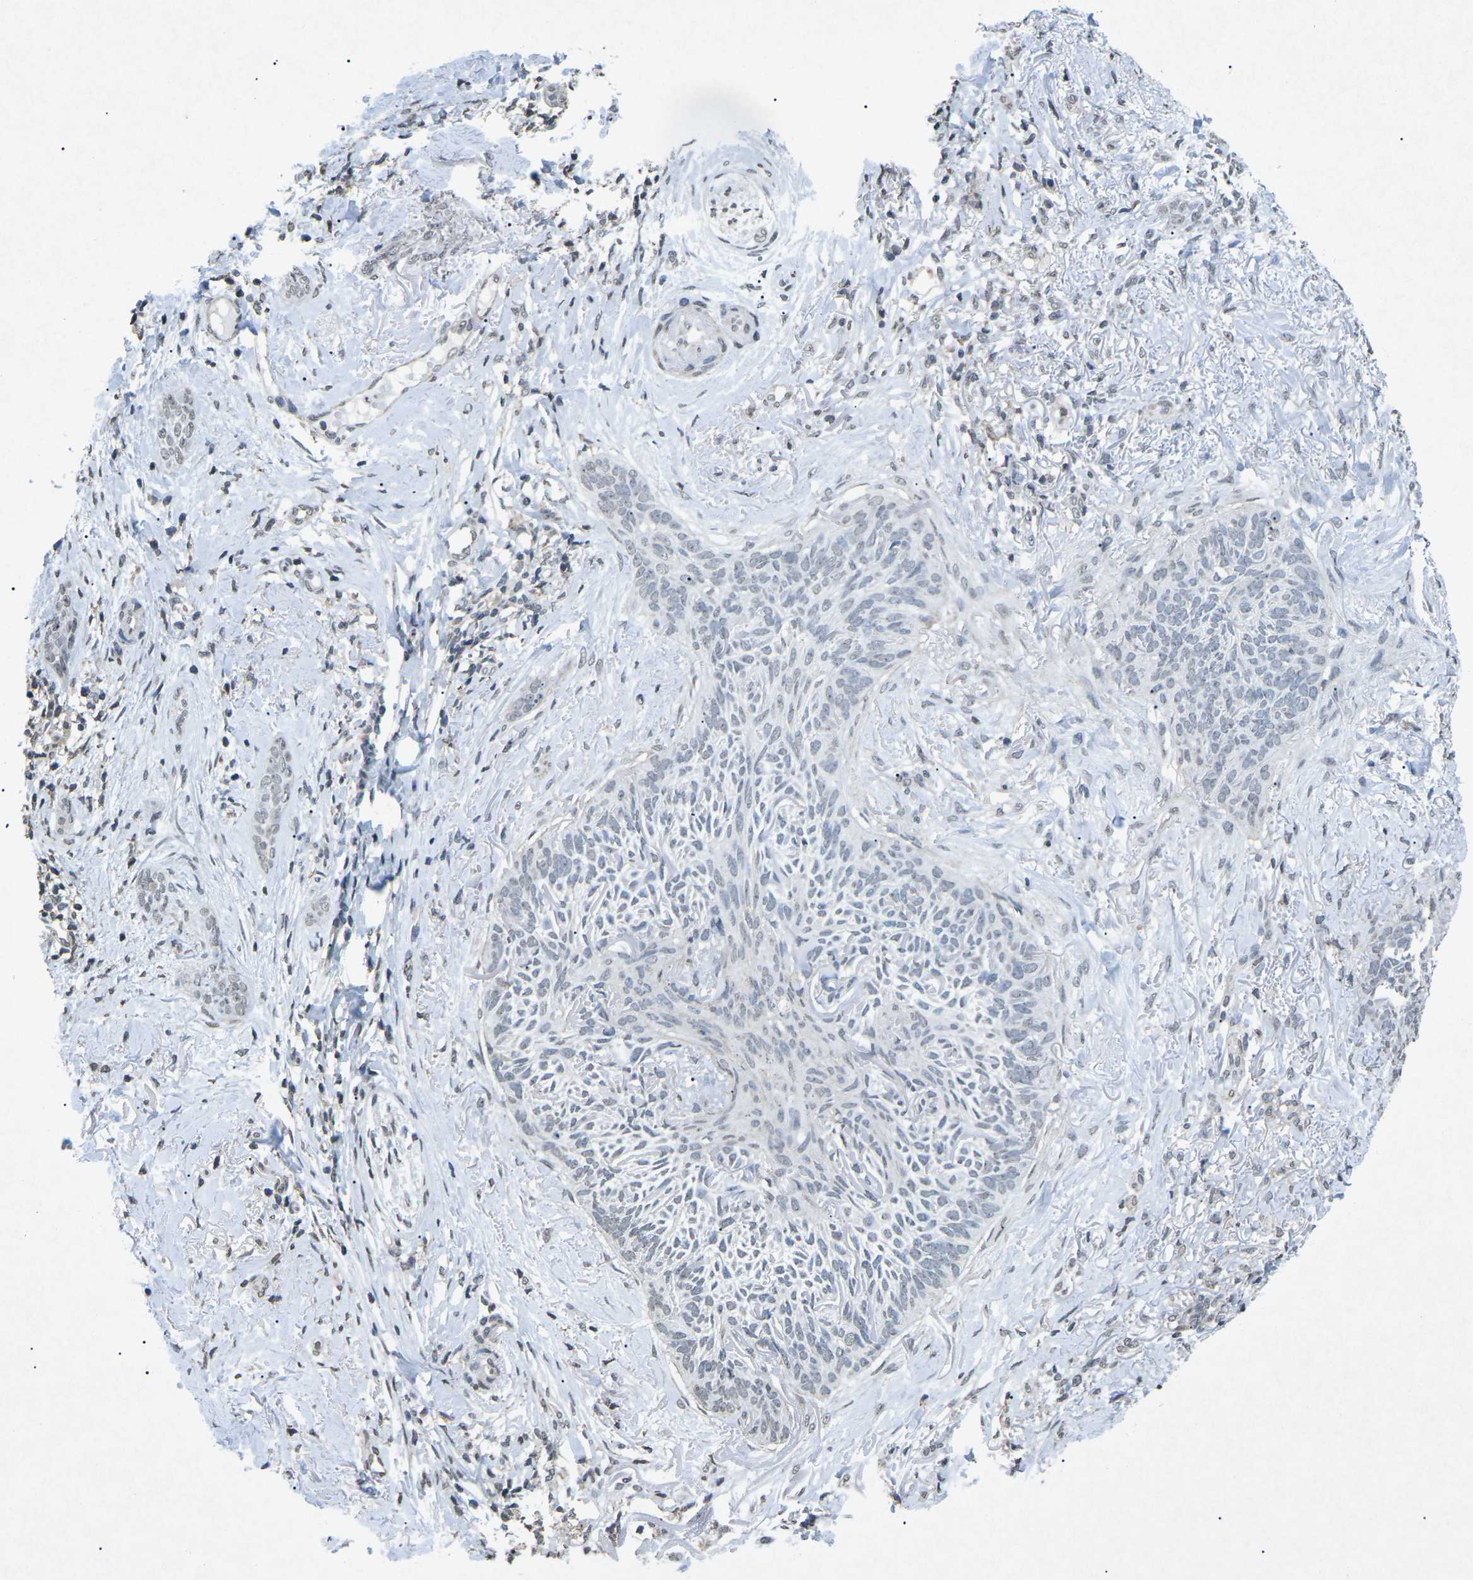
{"staining": {"intensity": "negative", "quantity": "none", "location": "none"}, "tissue": "skin cancer", "cell_type": "Tumor cells", "image_type": "cancer", "snomed": [{"axis": "morphology", "description": "Basal cell carcinoma"}, {"axis": "topography", "description": "Skin"}], "caption": "Skin basal cell carcinoma was stained to show a protein in brown. There is no significant positivity in tumor cells. Brightfield microscopy of immunohistochemistry stained with DAB (3,3'-diaminobenzidine) (brown) and hematoxylin (blue), captured at high magnification.", "gene": "TFR2", "patient": {"sex": "female", "age": 84}}